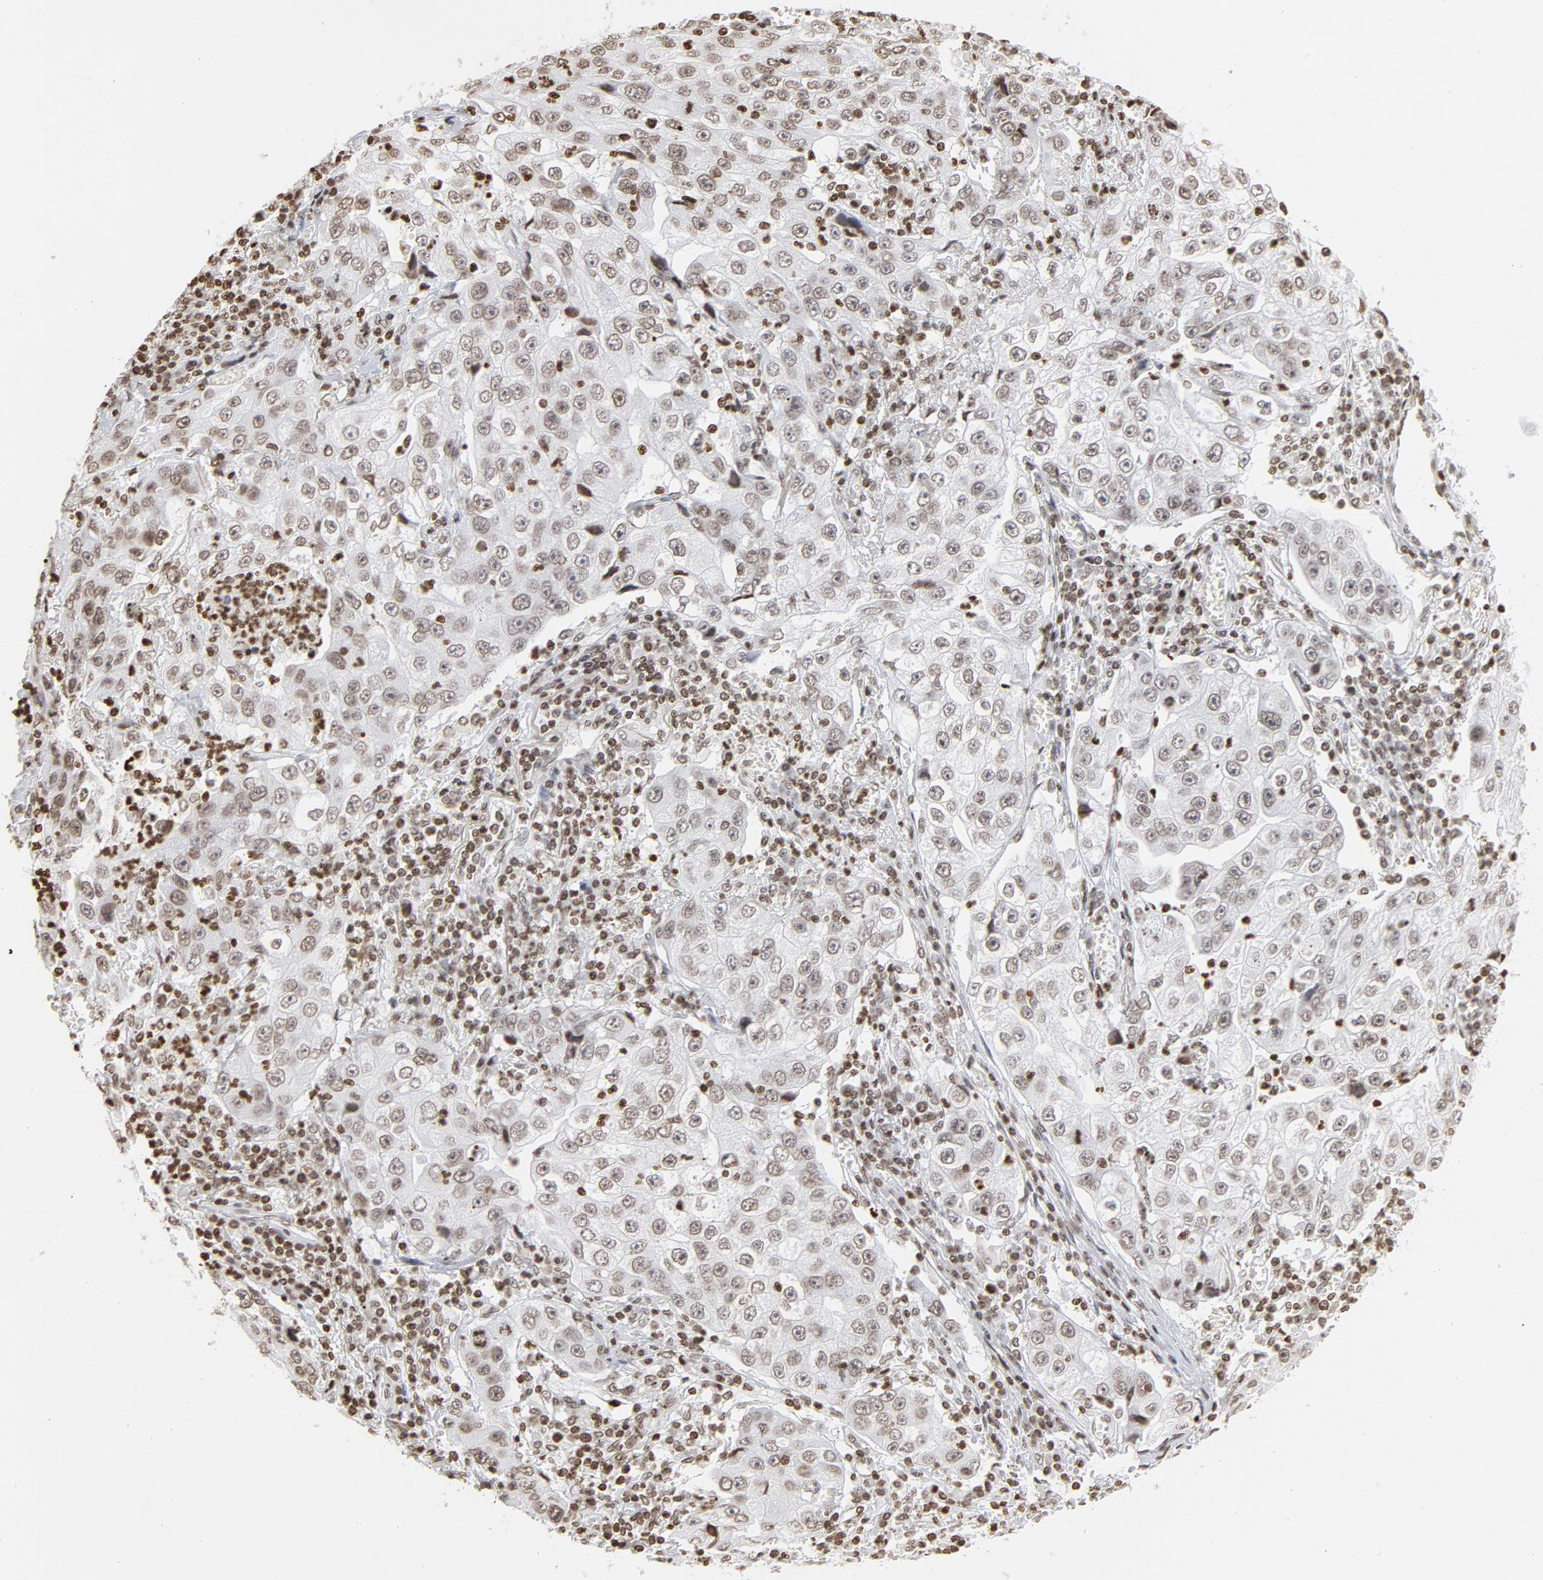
{"staining": {"intensity": "weak", "quantity": ">75%", "location": "nuclear"}, "tissue": "lung cancer", "cell_type": "Tumor cells", "image_type": "cancer", "snomed": [{"axis": "morphology", "description": "Squamous cell carcinoma, NOS"}, {"axis": "topography", "description": "Lung"}], "caption": "High-magnification brightfield microscopy of lung squamous cell carcinoma stained with DAB (brown) and counterstained with hematoxylin (blue). tumor cells exhibit weak nuclear positivity is present in about>75% of cells.", "gene": "H2AC12", "patient": {"sex": "male", "age": 64}}